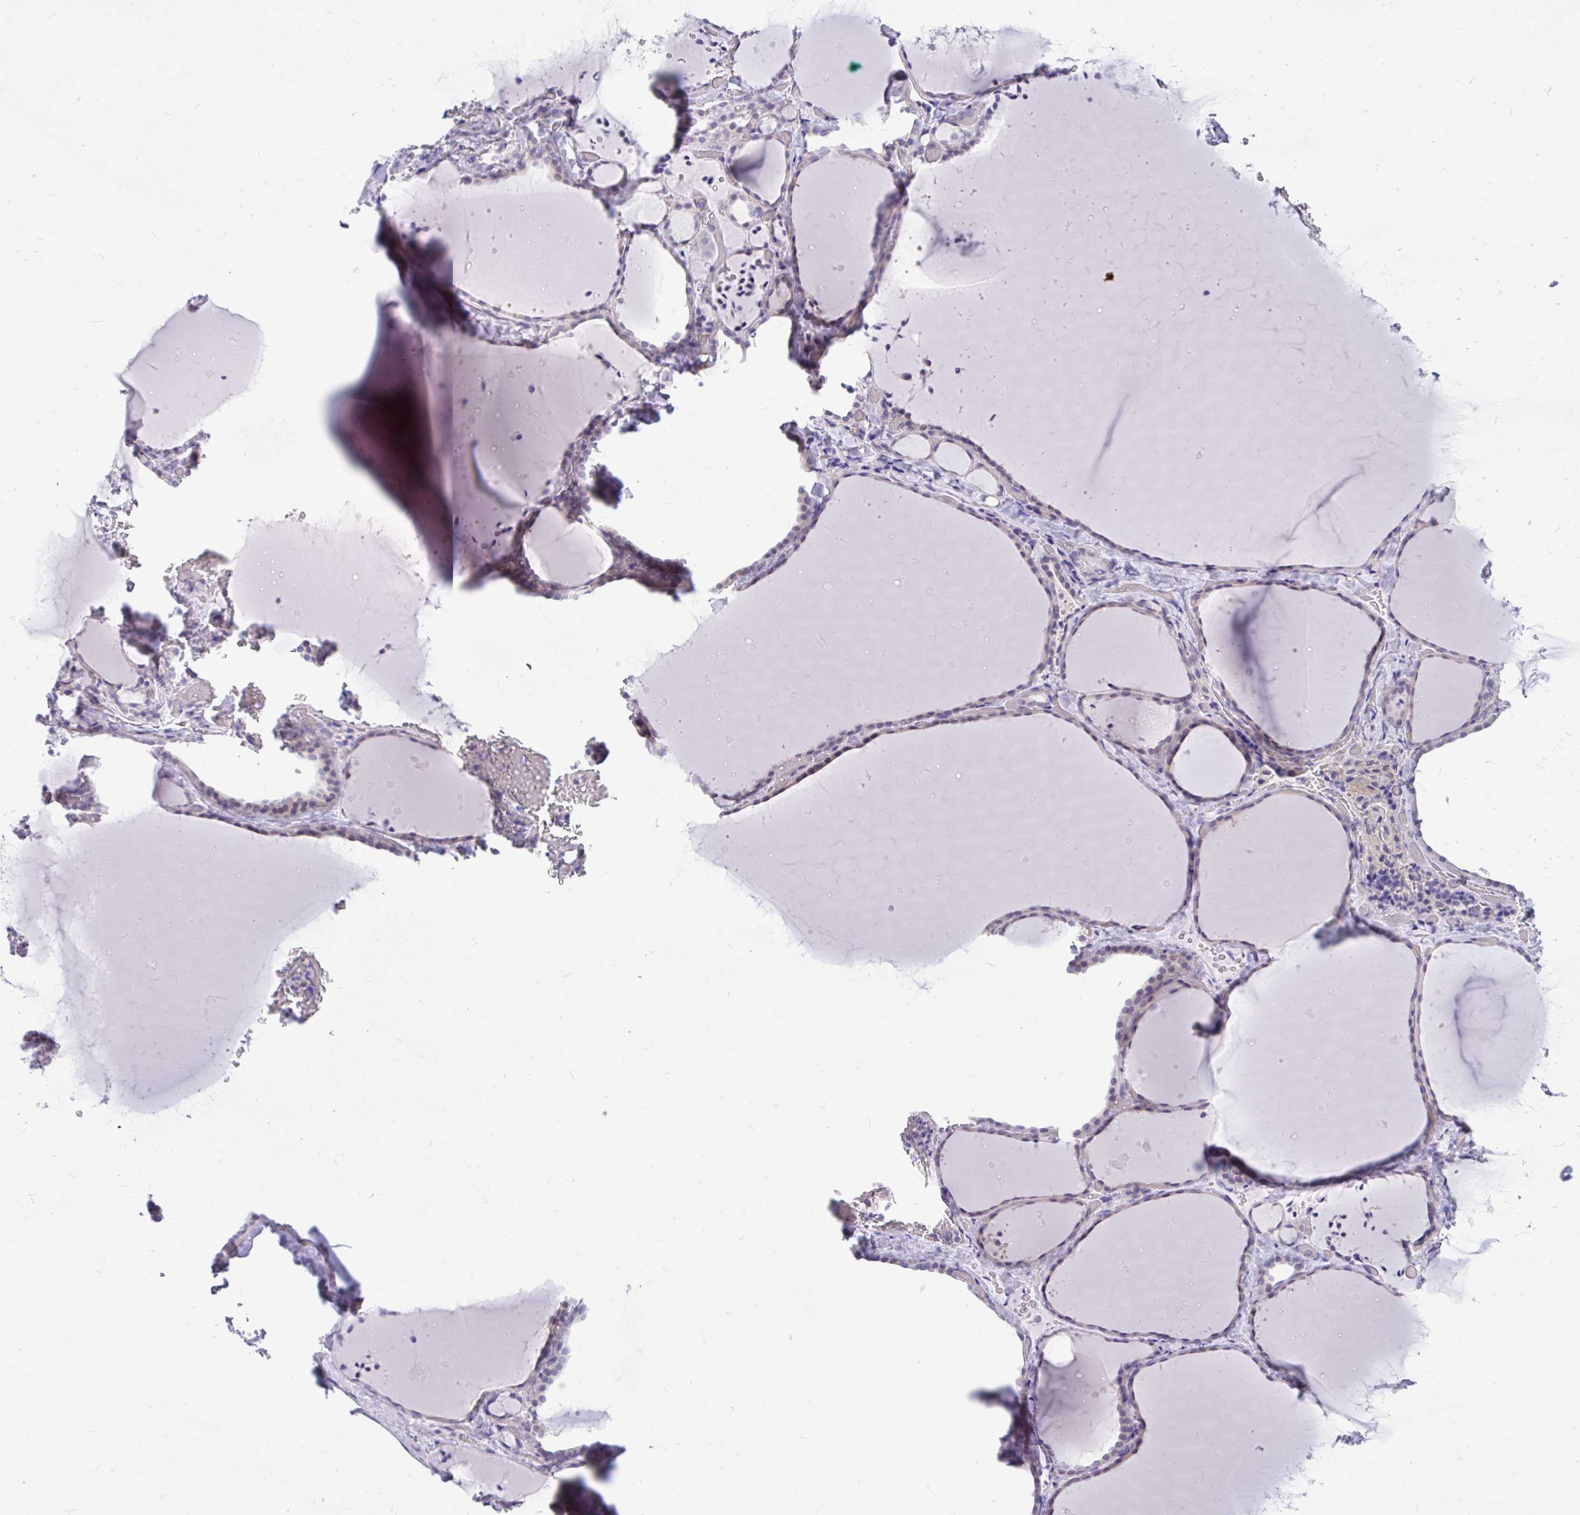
{"staining": {"intensity": "weak", "quantity": "25%-75%", "location": "cytoplasmic/membranous"}, "tissue": "thyroid gland", "cell_type": "Glandular cells", "image_type": "normal", "snomed": [{"axis": "morphology", "description": "Normal tissue, NOS"}, {"axis": "topography", "description": "Thyroid gland"}], "caption": "The micrograph demonstrates staining of normal thyroid gland, revealing weak cytoplasmic/membranous protein staining (brown color) within glandular cells.", "gene": "MAP1LC3A", "patient": {"sex": "female", "age": 36}}